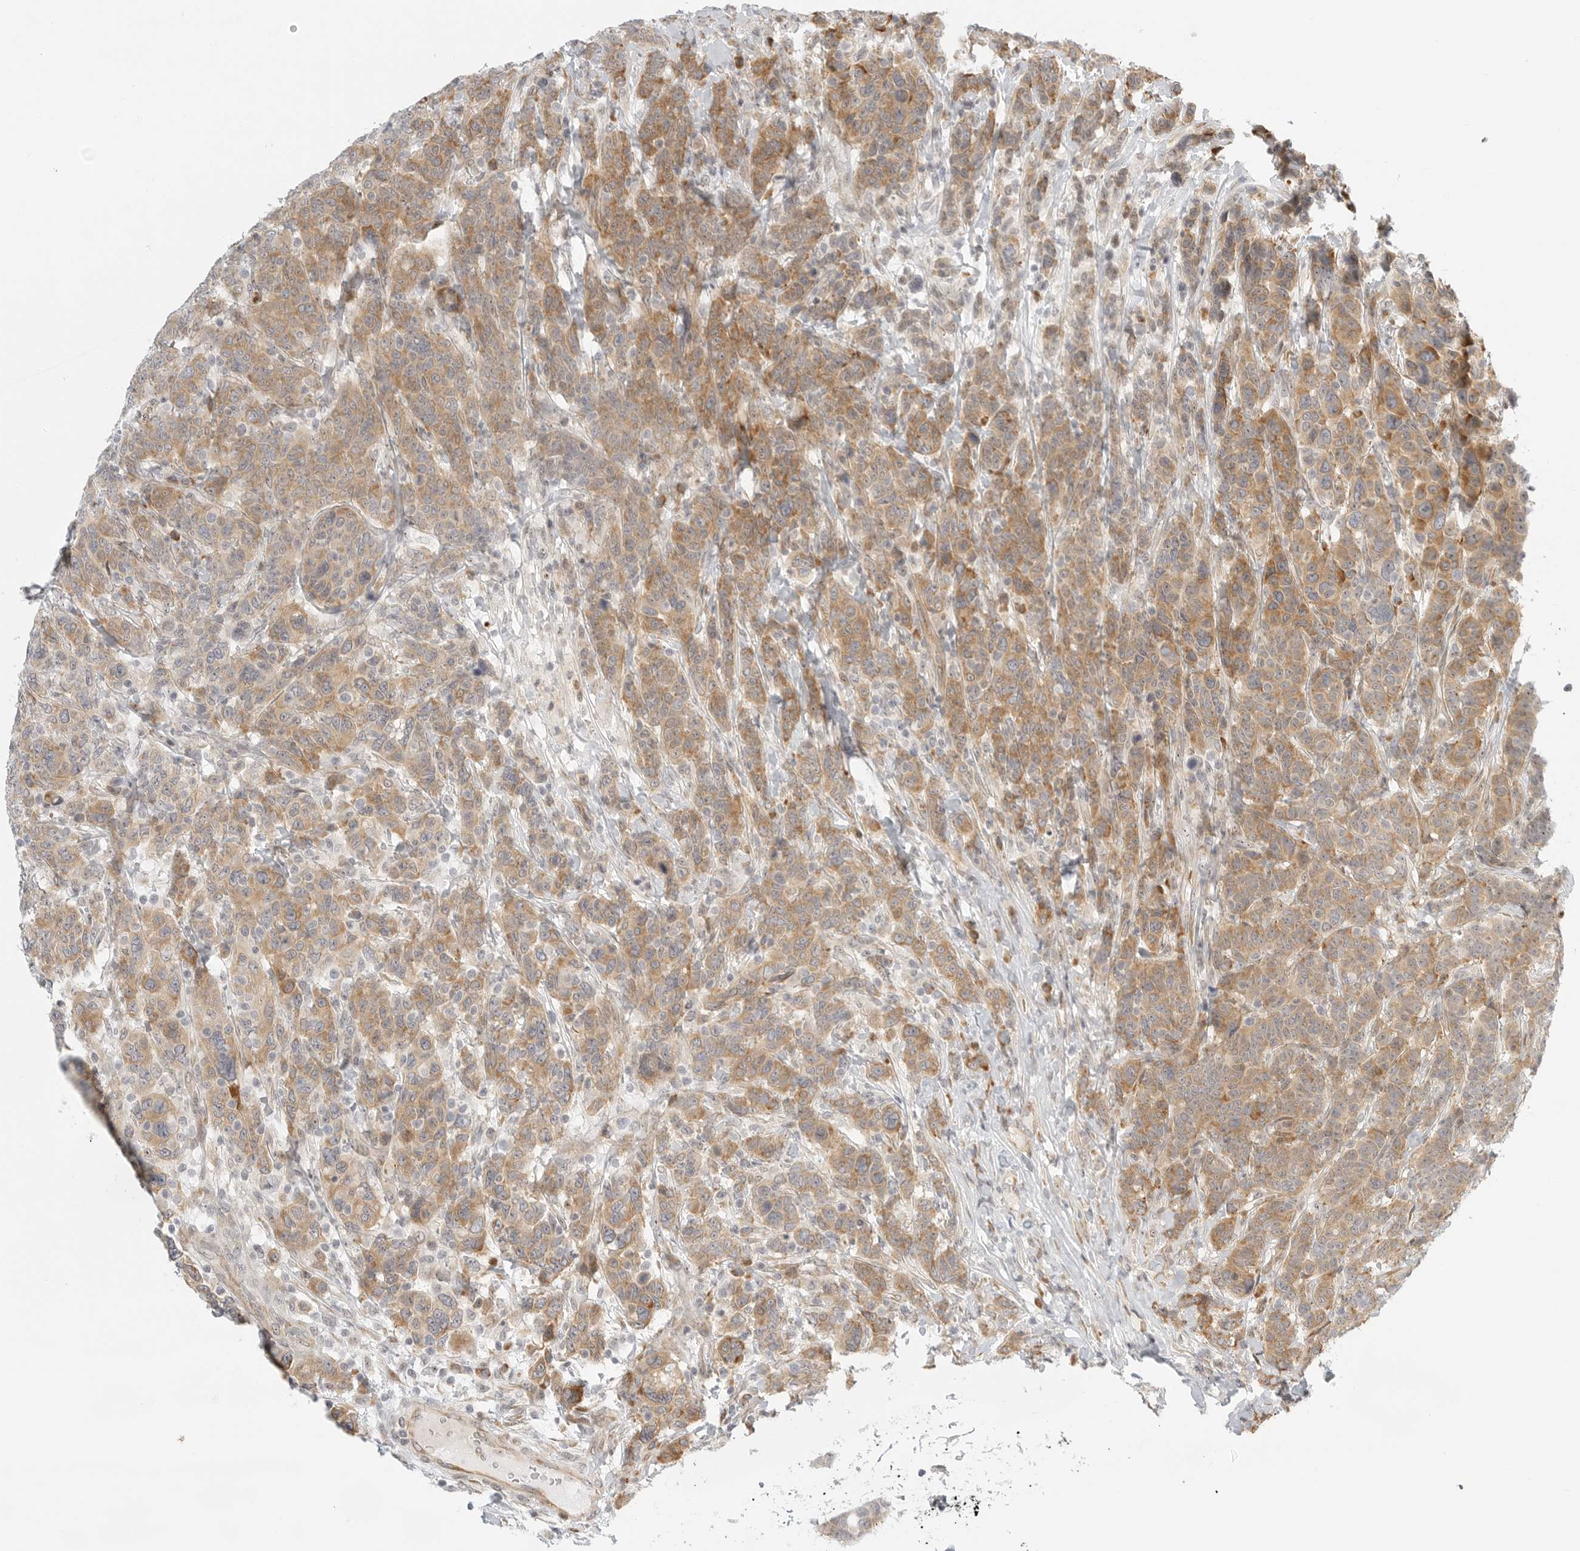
{"staining": {"intensity": "moderate", "quantity": ">75%", "location": "cytoplasmic/membranous"}, "tissue": "breast cancer", "cell_type": "Tumor cells", "image_type": "cancer", "snomed": [{"axis": "morphology", "description": "Duct carcinoma"}, {"axis": "topography", "description": "Breast"}], "caption": "IHC of human intraductal carcinoma (breast) shows medium levels of moderate cytoplasmic/membranous expression in approximately >75% of tumor cells.", "gene": "DSCC1", "patient": {"sex": "female", "age": 37}}